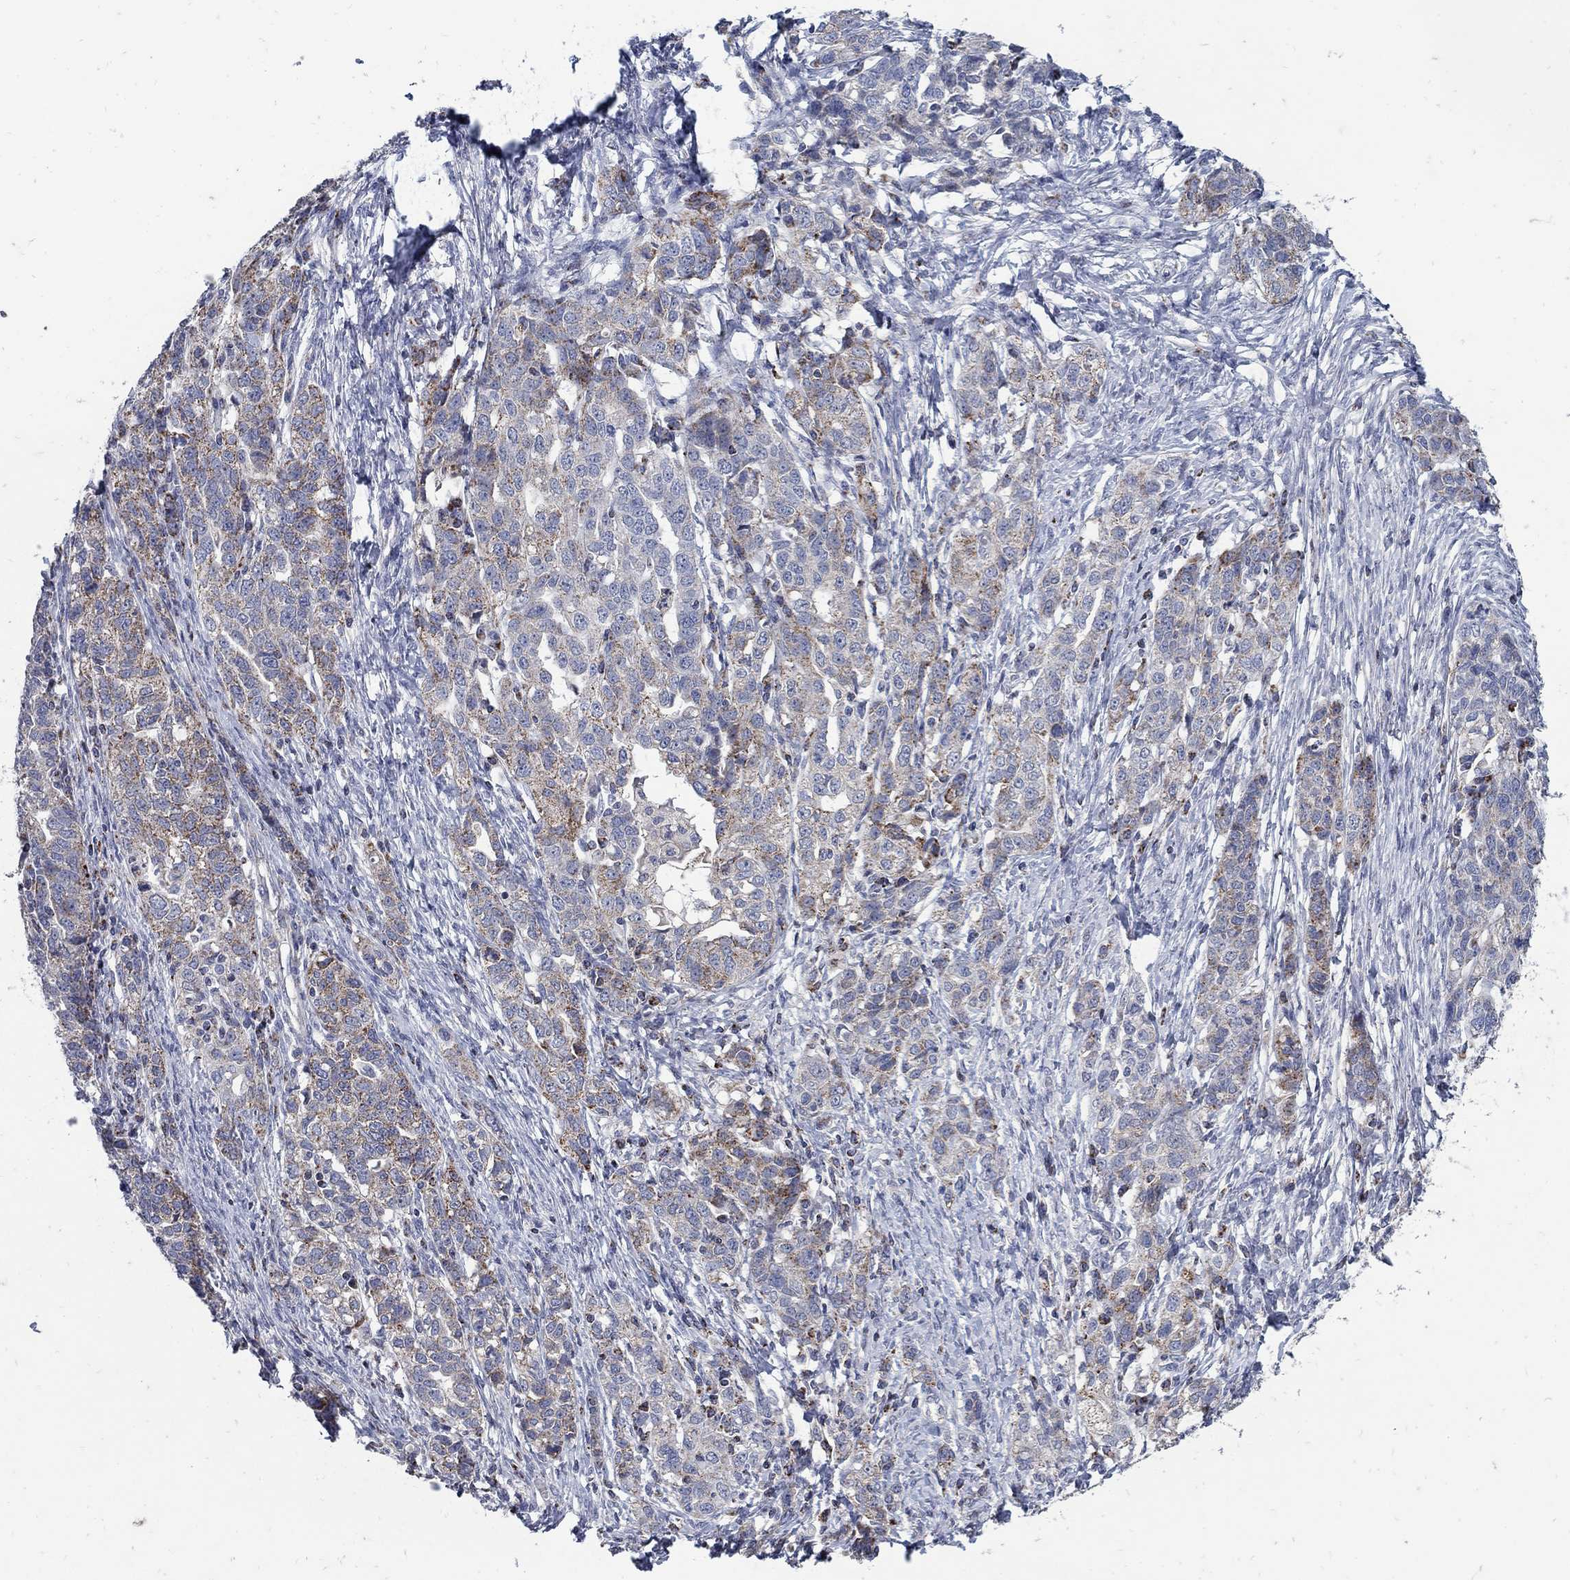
{"staining": {"intensity": "strong", "quantity": "25%-75%", "location": "cytoplasmic/membranous"}, "tissue": "ovarian cancer", "cell_type": "Tumor cells", "image_type": "cancer", "snomed": [{"axis": "morphology", "description": "Cystadenocarcinoma, serous, NOS"}, {"axis": "topography", "description": "Ovary"}], "caption": "An image of human ovarian cancer (serous cystadenocarcinoma) stained for a protein demonstrates strong cytoplasmic/membranous brown staining in tumor cells.", "gene": "HMX2", "patient": {"sex": "female", "age": 71}}